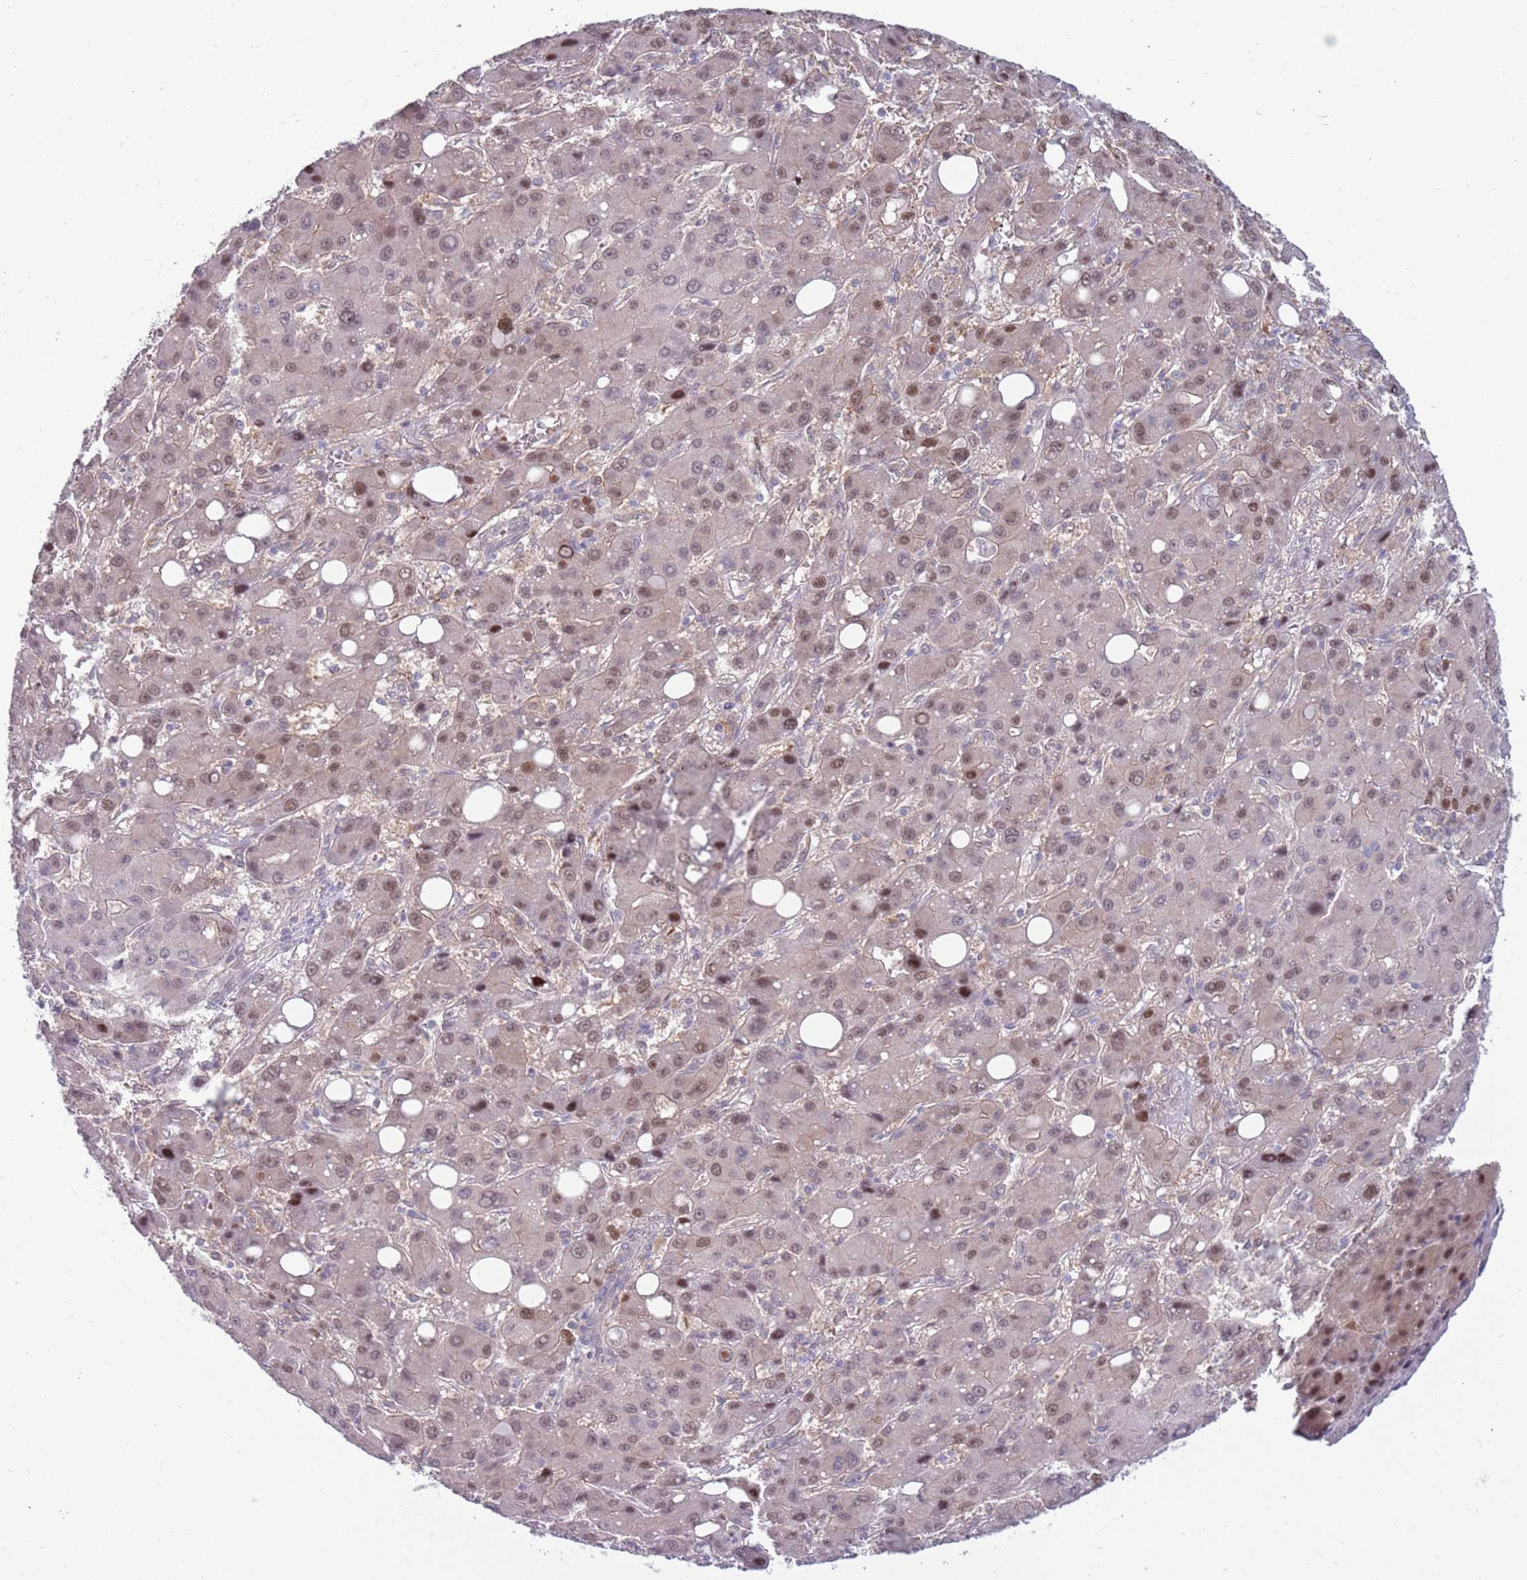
{"staining": {"intensity": "weak", "quantity": "25%-75%", "location": "nuclear"}, "tissue": "liver cancer", "cell_type": "Tumor cells", "image_type": "cancer", "snomed": [{"axis": "morphology", "description": "Carcinoma, Hepatocellular, NOS"}, {"axis": "topography", "description": "Liver"}], "caption": "Hepatocellular carcinoma (liver) tissue reveals weak nuclear staining in approximately 25%-75% of tumor cells Using DAB (brown) and hematoxylin (blue) stains, captured at high magnification using brightfield microscopy.", "gene": "CLNS1A", "patient": {"sex": "male", "age": 55}}